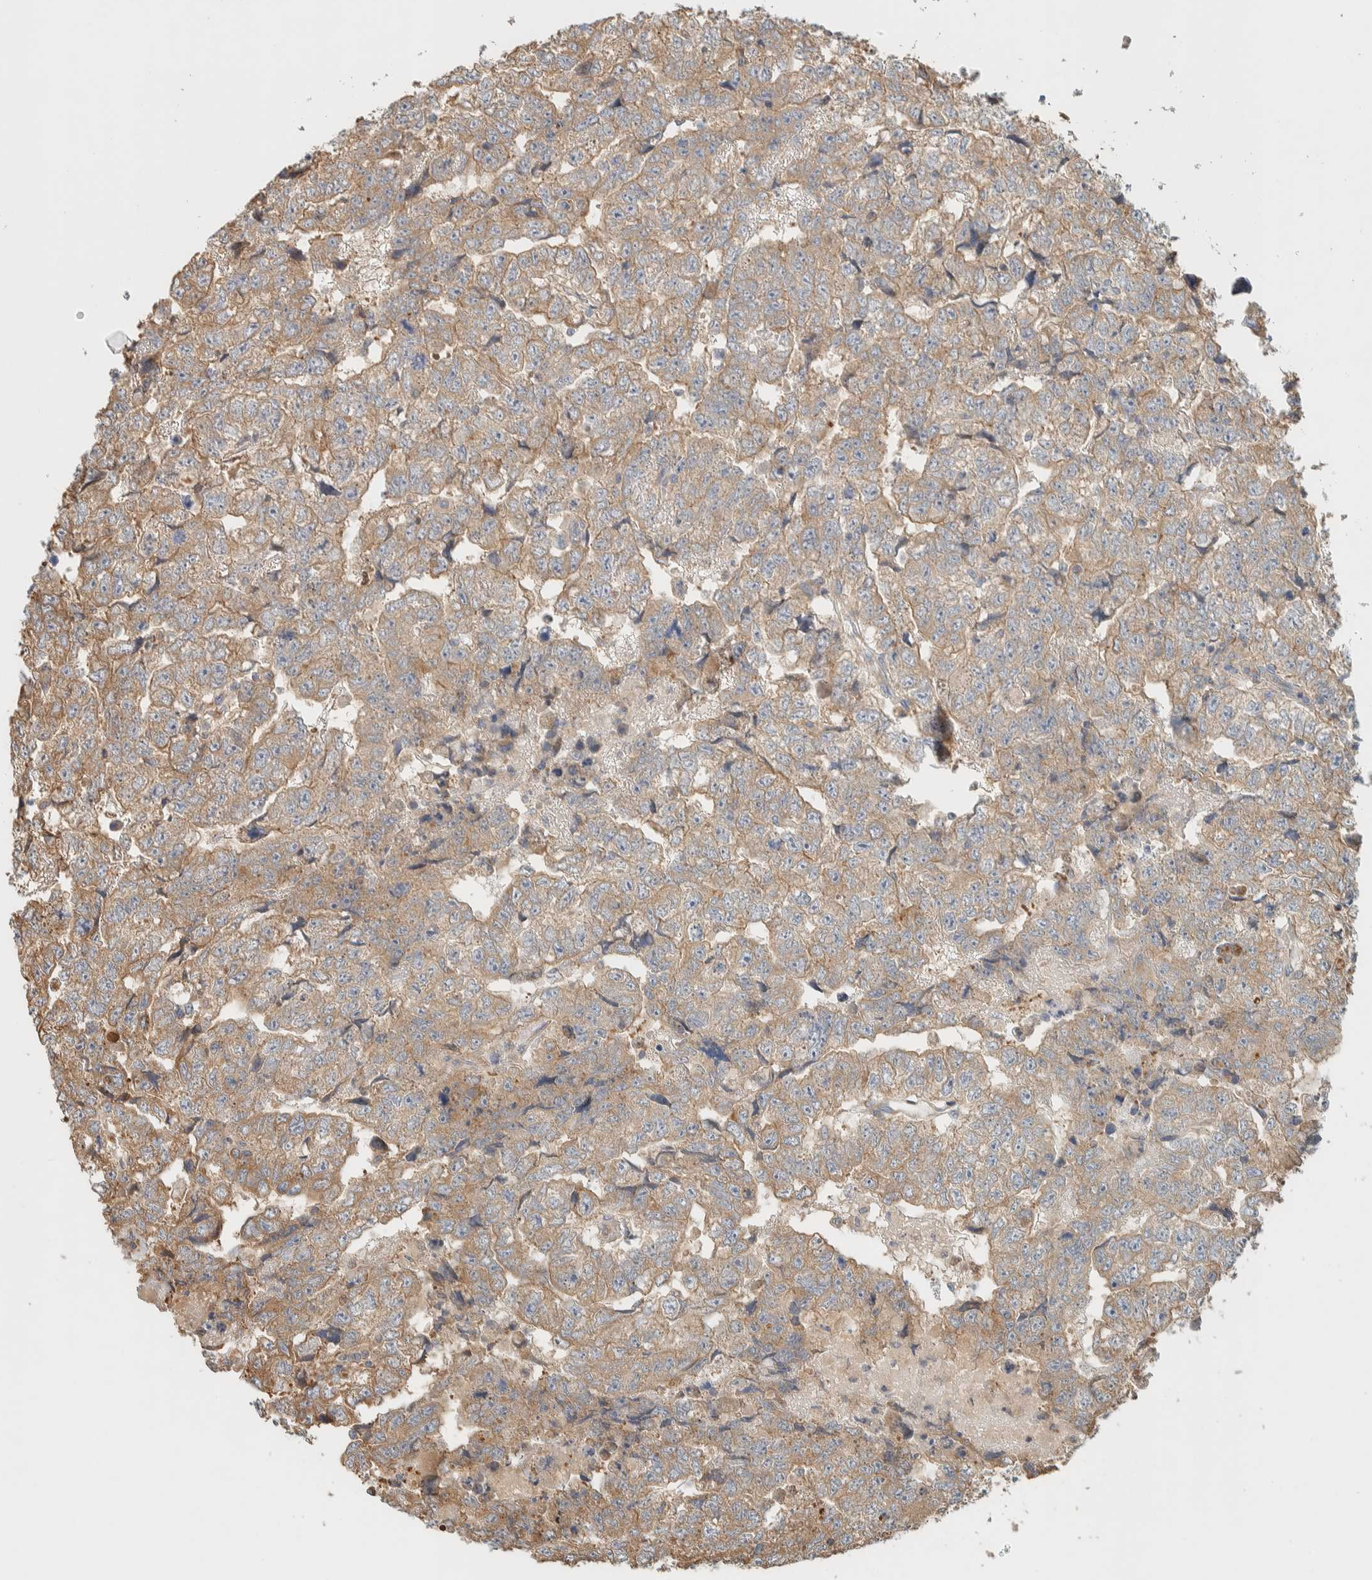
{"staining": {"intensity": "weak", "quantity": ">75%", "location": "cytoplasmic/membranous"}, "tissue": "testis cancer", "cell_type": "Tumor cells", "image_type": "cancer", "snomed": [{"axis": "morphology", "description": "Carcinoma, Embryonal, NOS"}, {"axis": "topography", "description": "Testis"}], "caption": "The photomicrograph reveals a brown stain indicating the presence of a protein in the cytoplasmic/membranous of tumor cells in testis cancer.", "gene": "RAB11FIP1", "patient": {"sex": "male", "age": 36}}